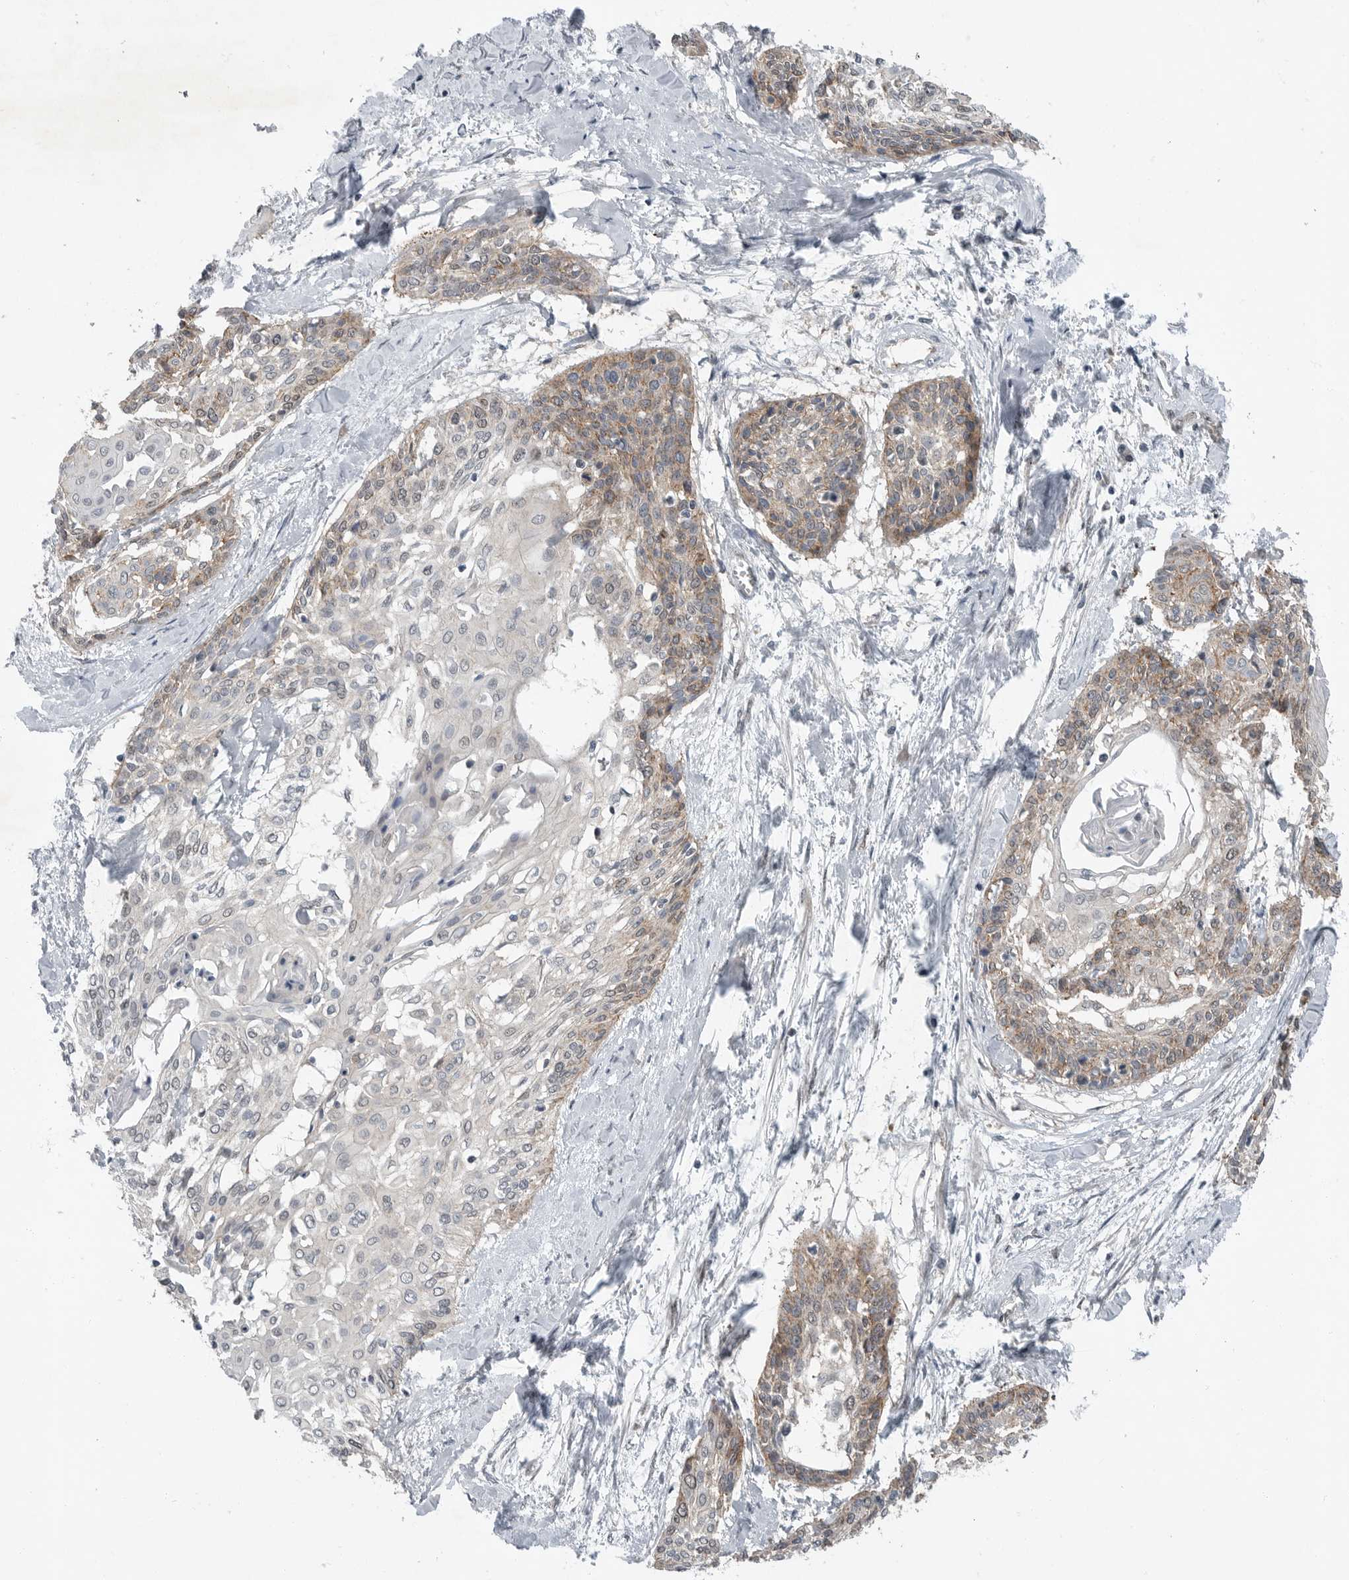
{"staining": {"intensity": "weak", "quantity": ">75%", "location": "cytoplasmic/membranous"}, "tissue": "cervical cancer", "cell_type": "Tumor cells", "image_type": "cancer", "snomed": [{"axis": "morphology", "description": "Squamous cell carcinoma, NOS"}, {"axis": "topography", "description": "Cervix"}], "caption": "IHC (DAB) staining of squamous cell carcinoma (cervical) exhibits weak cytoplasmic/membranous protein expression in approximately >75% of tumor cells. (Brightfield microscopy of DAB IHC at high magnification).", "gene": "MFAP3L", "patient": {"sex": "female", "age": 57}}